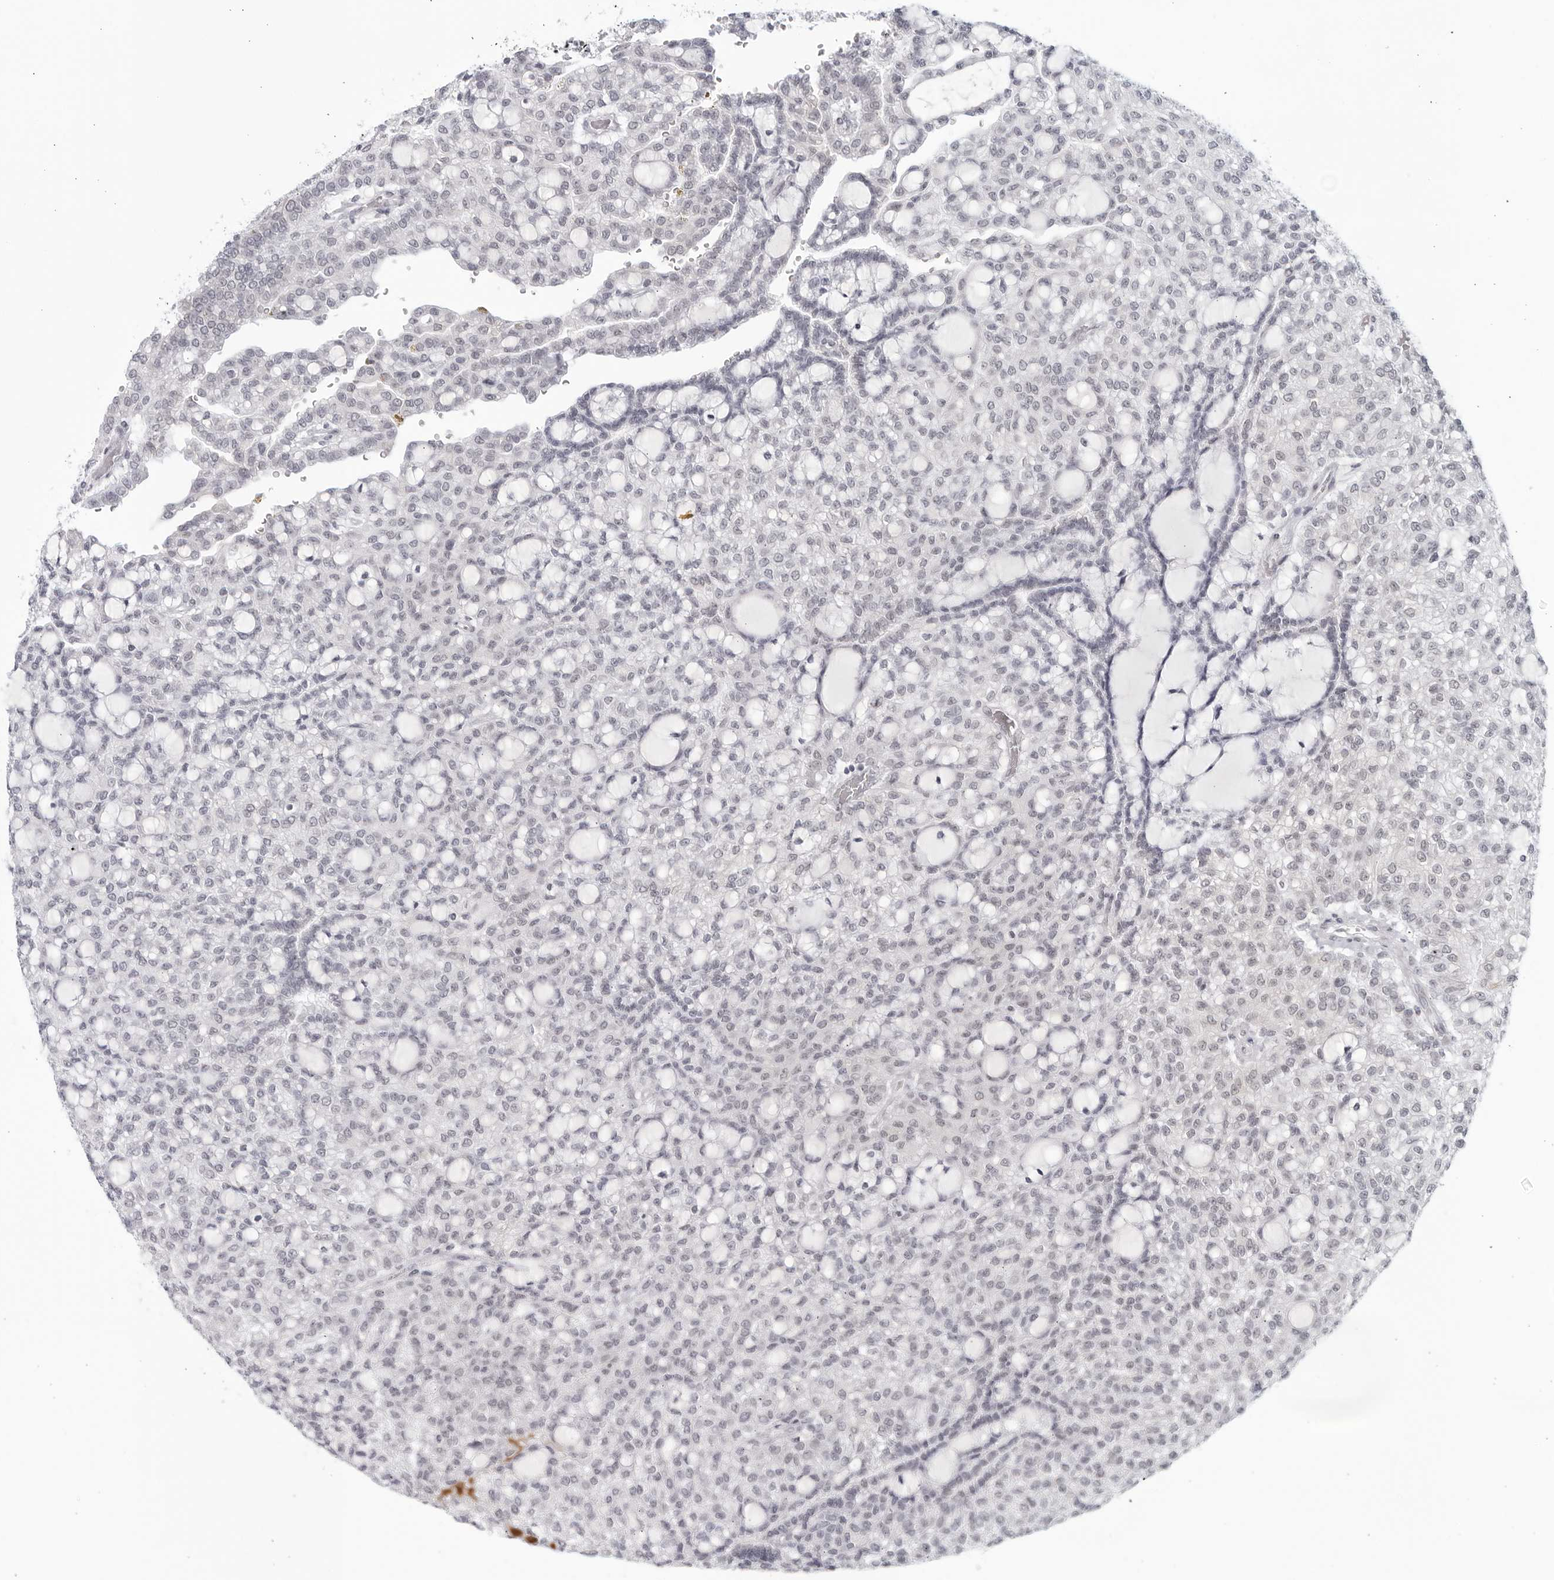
{"staining": {"intensity": "negative", "quantity": "none", "location": "none"}, "tissue": "renal cancer", "cell_type": "Tumor cells", "image_type": "cancer", "snomed": [{"axis": "morphology", "description": "Adenocarcinoma, NOS"}, {"axis": "topography", "description": "Kidney"}], "caption": "High power microscopy micrograph of an immunohistochemistry (IHC) photomicrograph of renal cancer, revealing no significant positivity in tumor cells. Nuclei are stained in blue.", "gene": "WDTC1", "patient": {"sex": "male", "age": 63}}